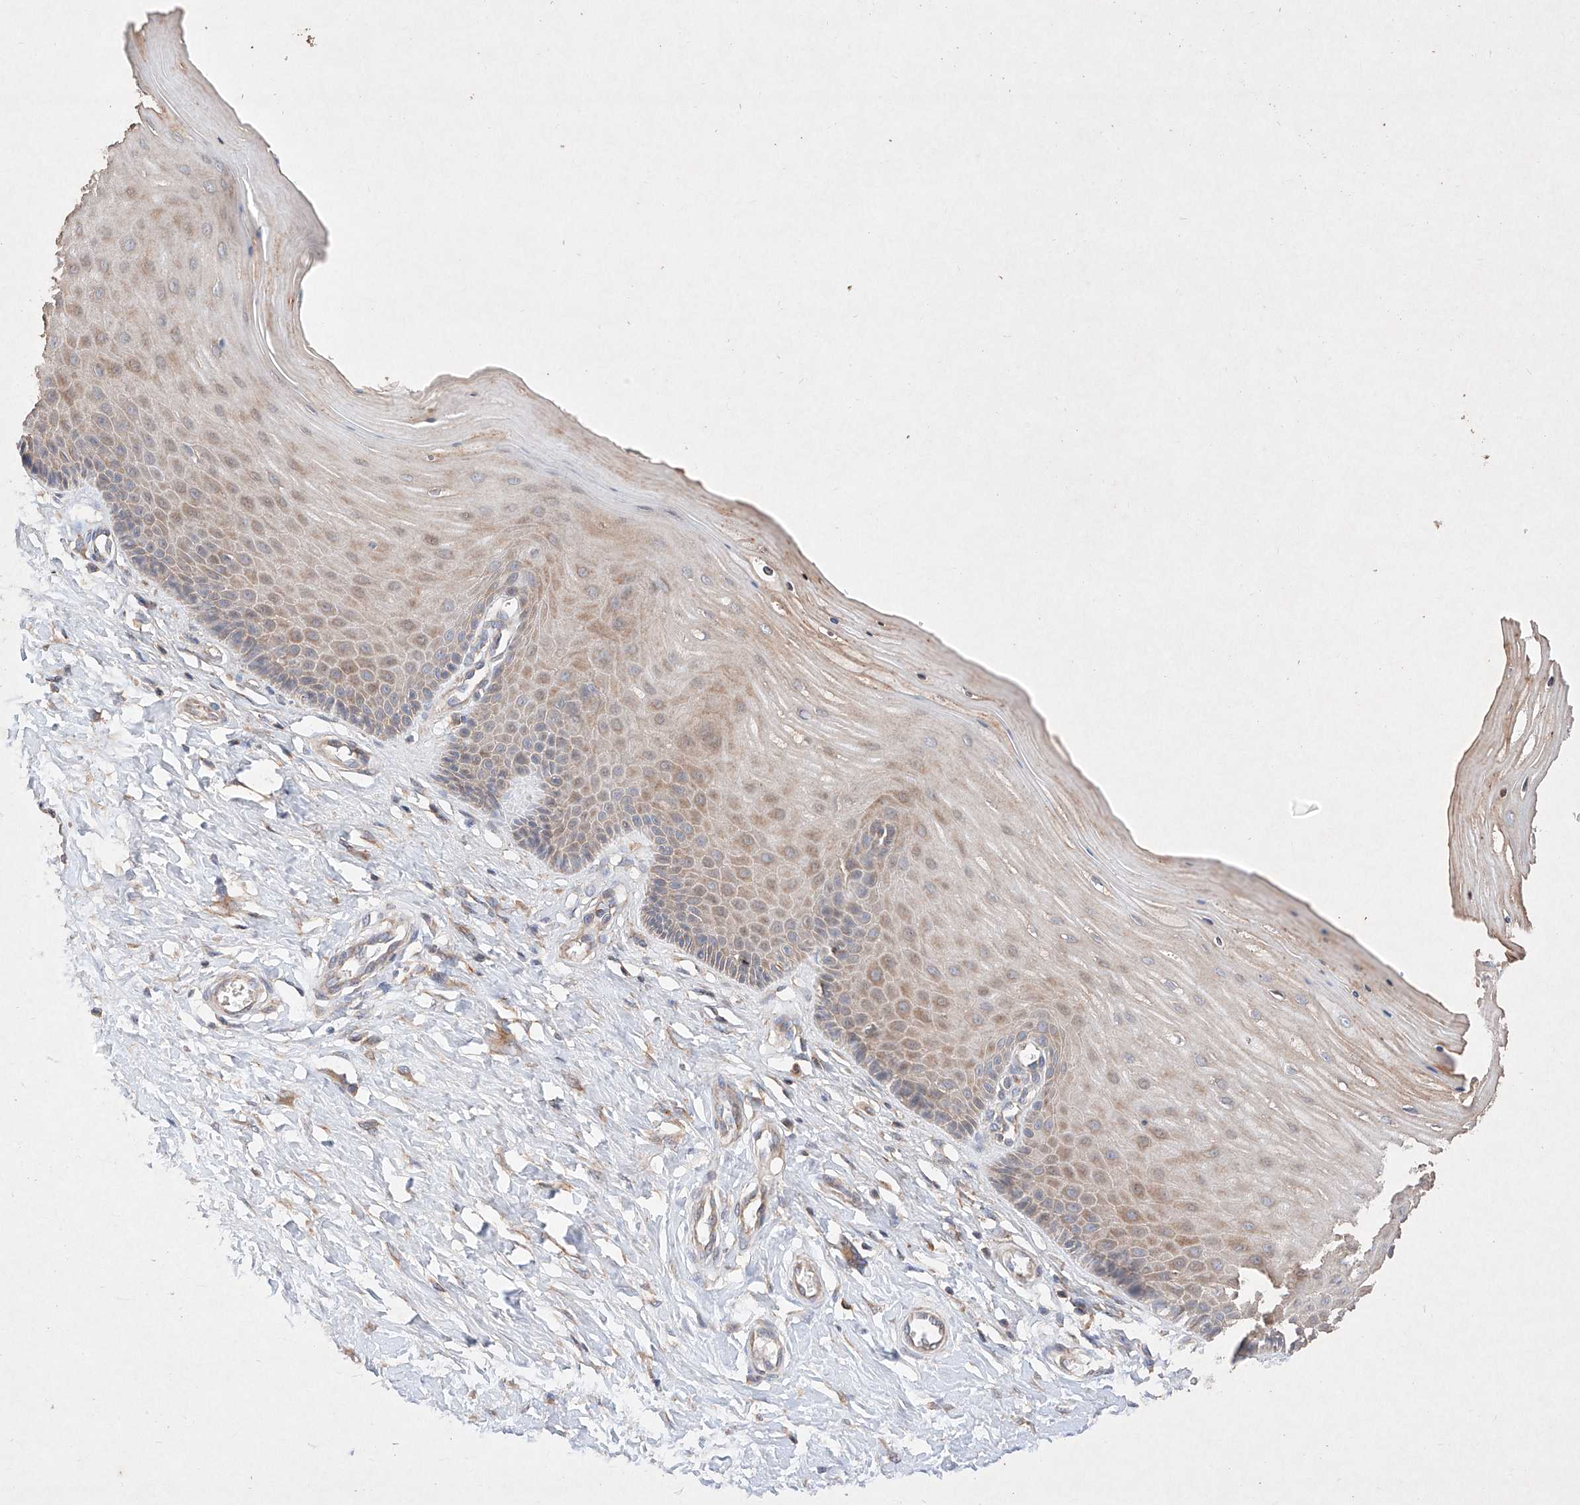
{"staining": {"intensity": "negative", "quantity": "none", "location": "none"}, "tissue": "cervix", "cell_type": "Glandular cells", "image_type": "normal", "snomed": [{"axis": "morphology", "description": "Normal tissue, NOS"}, {"axis": "topography", "description": "Cervix"}], "caption": "IHC image of unremarkable cervix: human cervix stained with DAB (3,3'-diaminobenzidine) exhibits no significant protein positivity in glandular cells.", "gene": "C6orf62", "patient": {"sex": "female", "age": 55}}